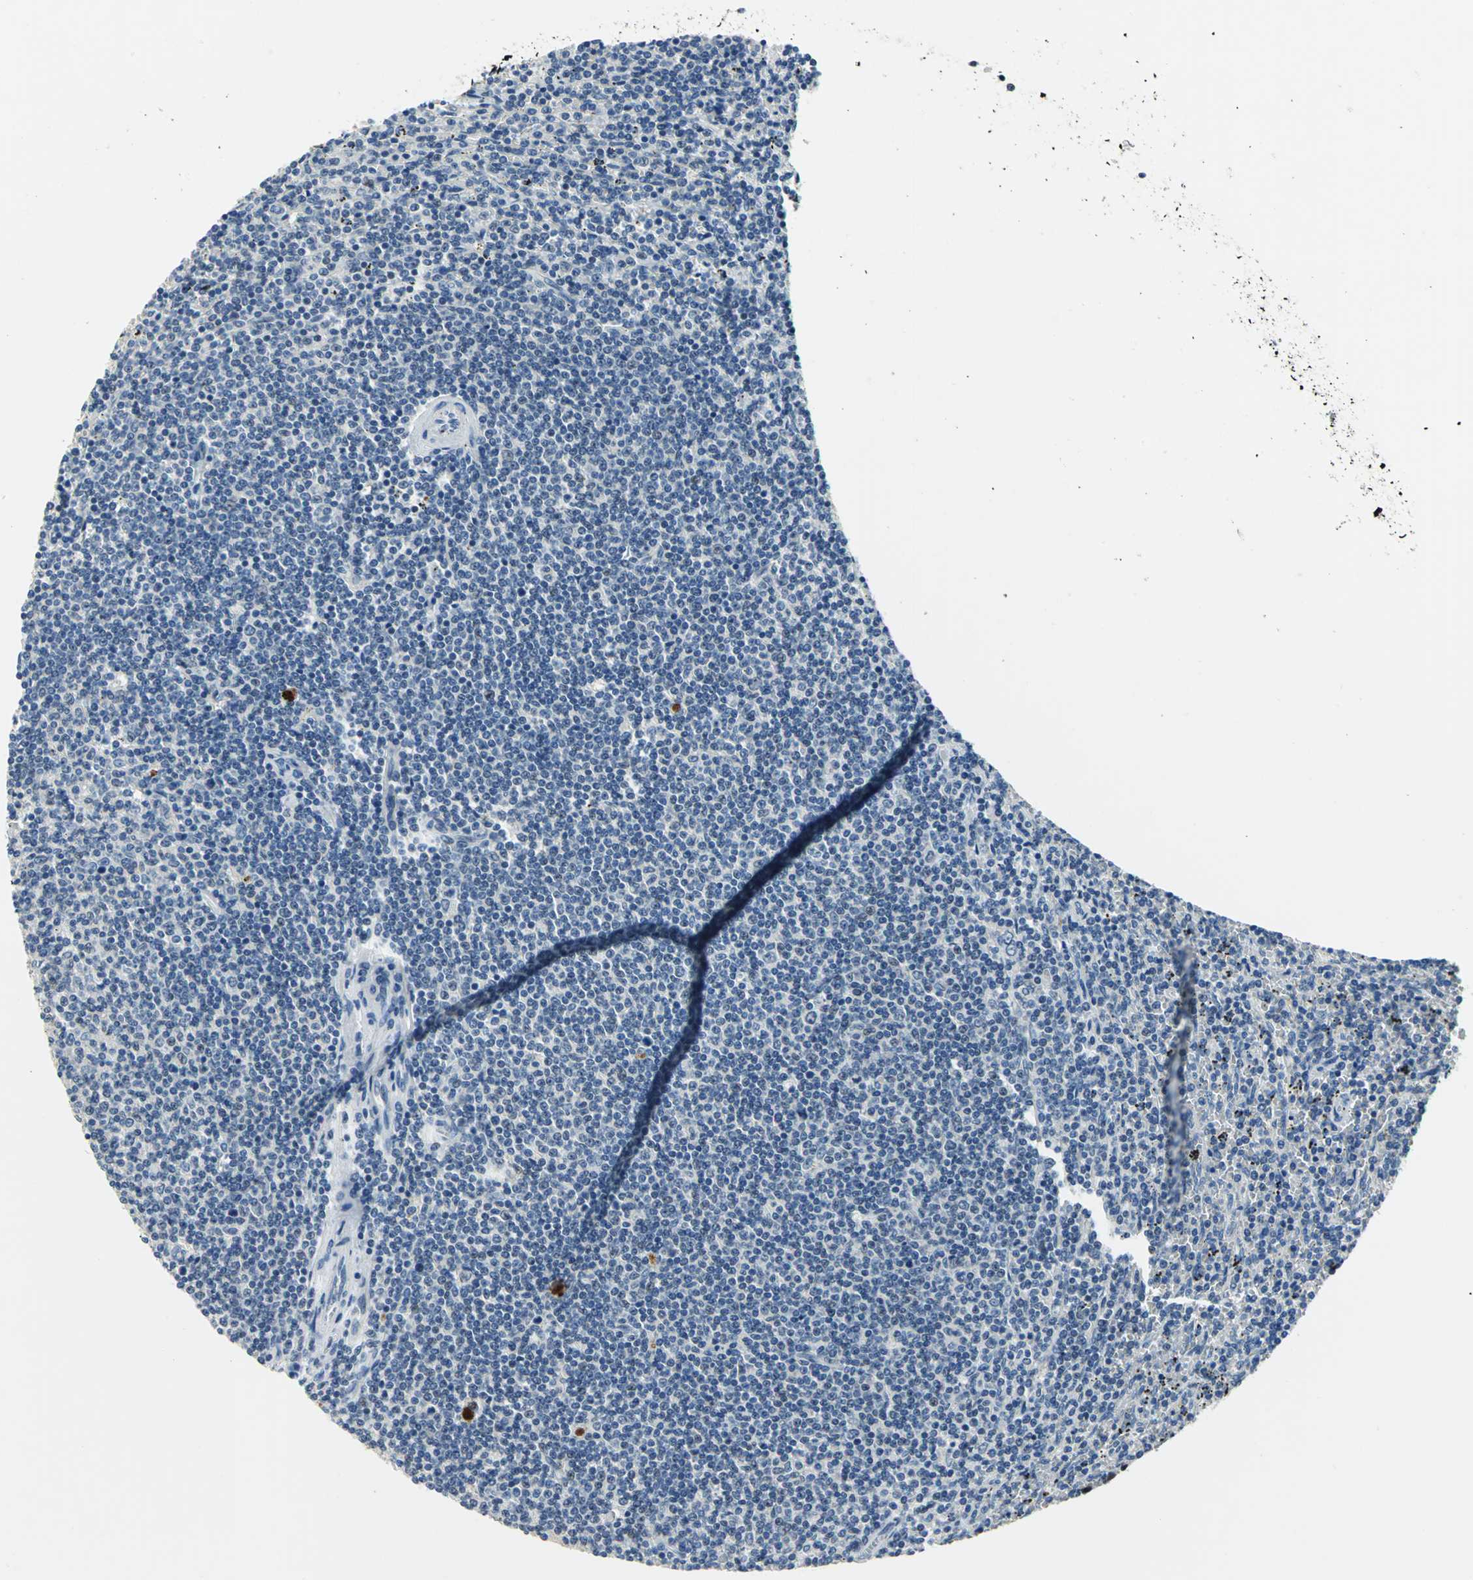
{"staining": {"intensity": "negative", "quantity": "none", "location": "none"}, "tissue": "lymphoma", "cell_type": "Tumor cells", "image_type": "cancer", "snomed": [{"axis": "morphology", "description": "Malignant lymphoma, non-Hodgkin's type, Low grade"}, {"axis": "topography", "description": "Spleen"}], "caption": "There is no significant staining in tumor cells of lymphoma.", "gene": "RAD17", "patient": {"sex": "female", "age": 50}}